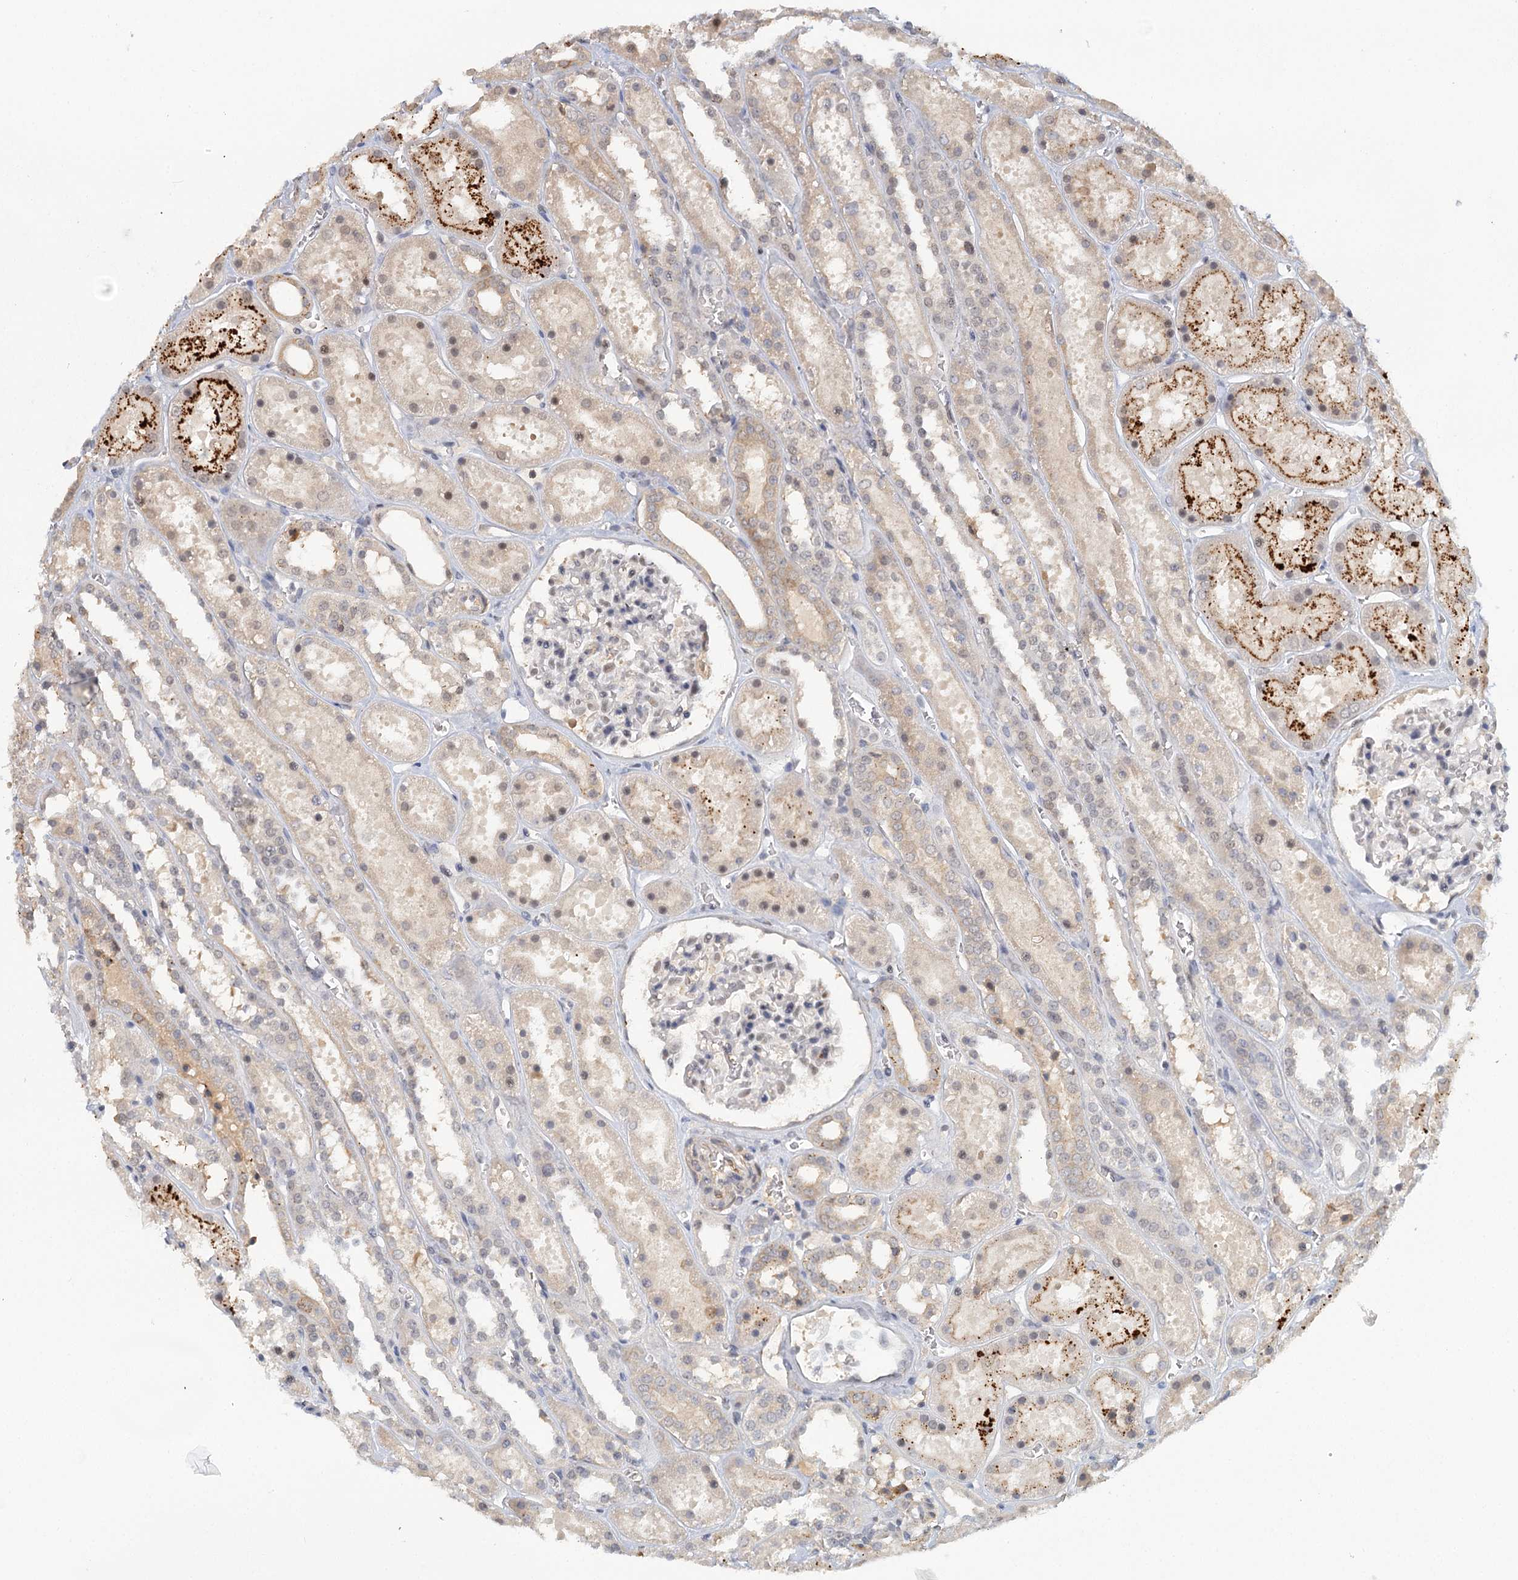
{"staining": {"intensity": "weak", "quantity": "<25%", "location": "cytoplasmic/membranous,nuclear"}, "tissue": "kidney", "cell_type": "Cells in glomeruli", "image_type": "normal", "snomed": [{"axis": "morphology", "description": "Normal tissue, NOS"}, {"axis": "topography", "description": "Kidney"}], "caption": "Immunohistochemistry (IHC) of unremarkable human kidney demonstrates no positivity in cells in glomeruli.", "gene": "GPATCH11", "patient": {"sex": "female", "age": 41}}